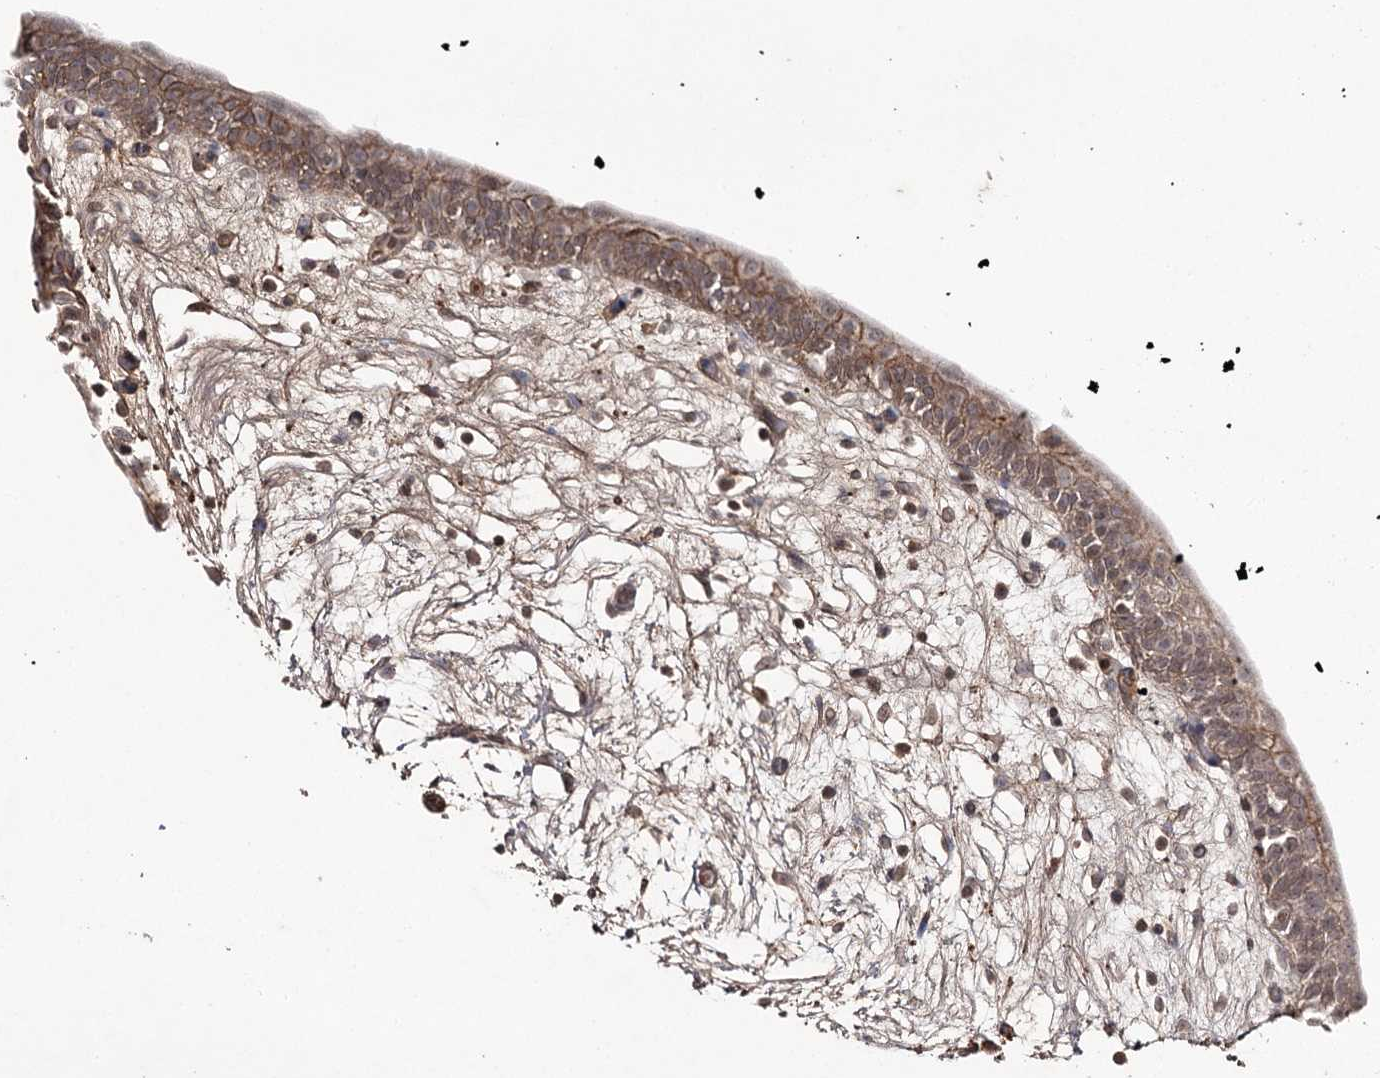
{"staining": {"intensity": "moderate", "quantity": ">75%", "location": "cytoplasmic/membranous,nuclear"}, "tissue": "urinary bladder", "cell_type": "Urothelial cells", "image_type": "normal", "snomed": [{"axis": "morphology", "description": "Normal tissue, NOS"}, {"axis": "topography", "description": "Urinary bladder"}], "caption": "Immunohistochemistry (IHC) staining of normal urinary bladder, which exhibits medium levels of moderate cytoplasmic/membranous,nuclear expression in about >75% of urothelial cells indicating moderate cytoplasmic/membranous,nuclear protein staining. The staining was performed using DAB (3,3'-diaminobenzidine) (brown) for protein detection and nuclei were counterstained in hematoxylin (blue).", "gene": "SYNGR3", "patient": {"sex": "male", "age": 83}}